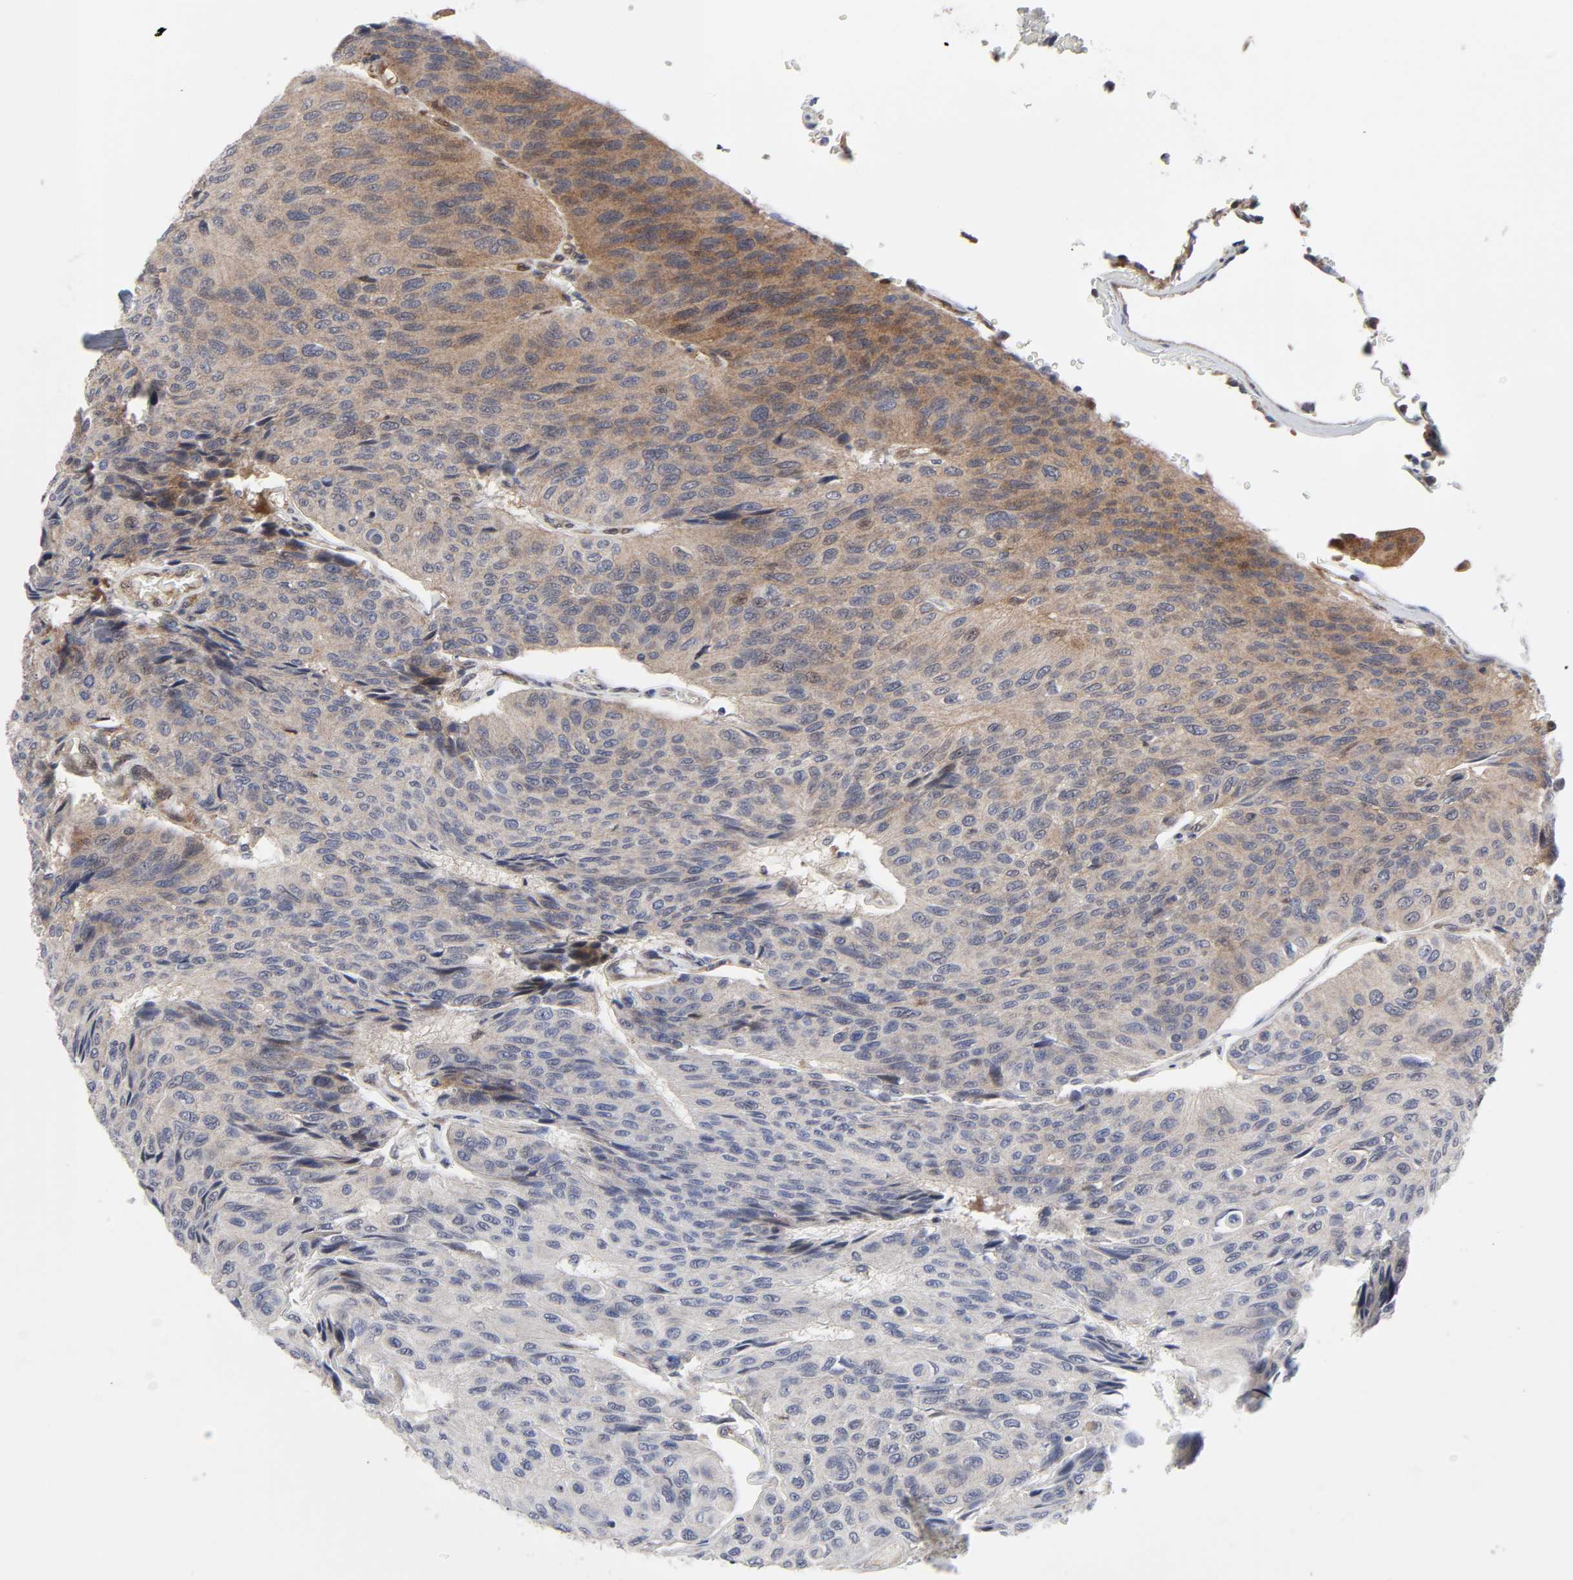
{"staining": {"intensity": "weak", "quantity": ">75%", "location": "cytoplasmic/membranous"}, "tissue": "urothelial cancer", "cell_type": "Tumor cells", "image_type": "cancer", "snomed": [{"axis": "morphology", "description": "Urothelial carcinoma, High grade"}, {"axis": "topography", "description": "Urinary bladder"}], "caption": "Protein expression analysis of human urothelial cancer reveals weak cytoplasmic/membranous staining in about >75% of tumor cells.", "gene": "CASP9", "patient": {"sex": "male", "age": 66}}